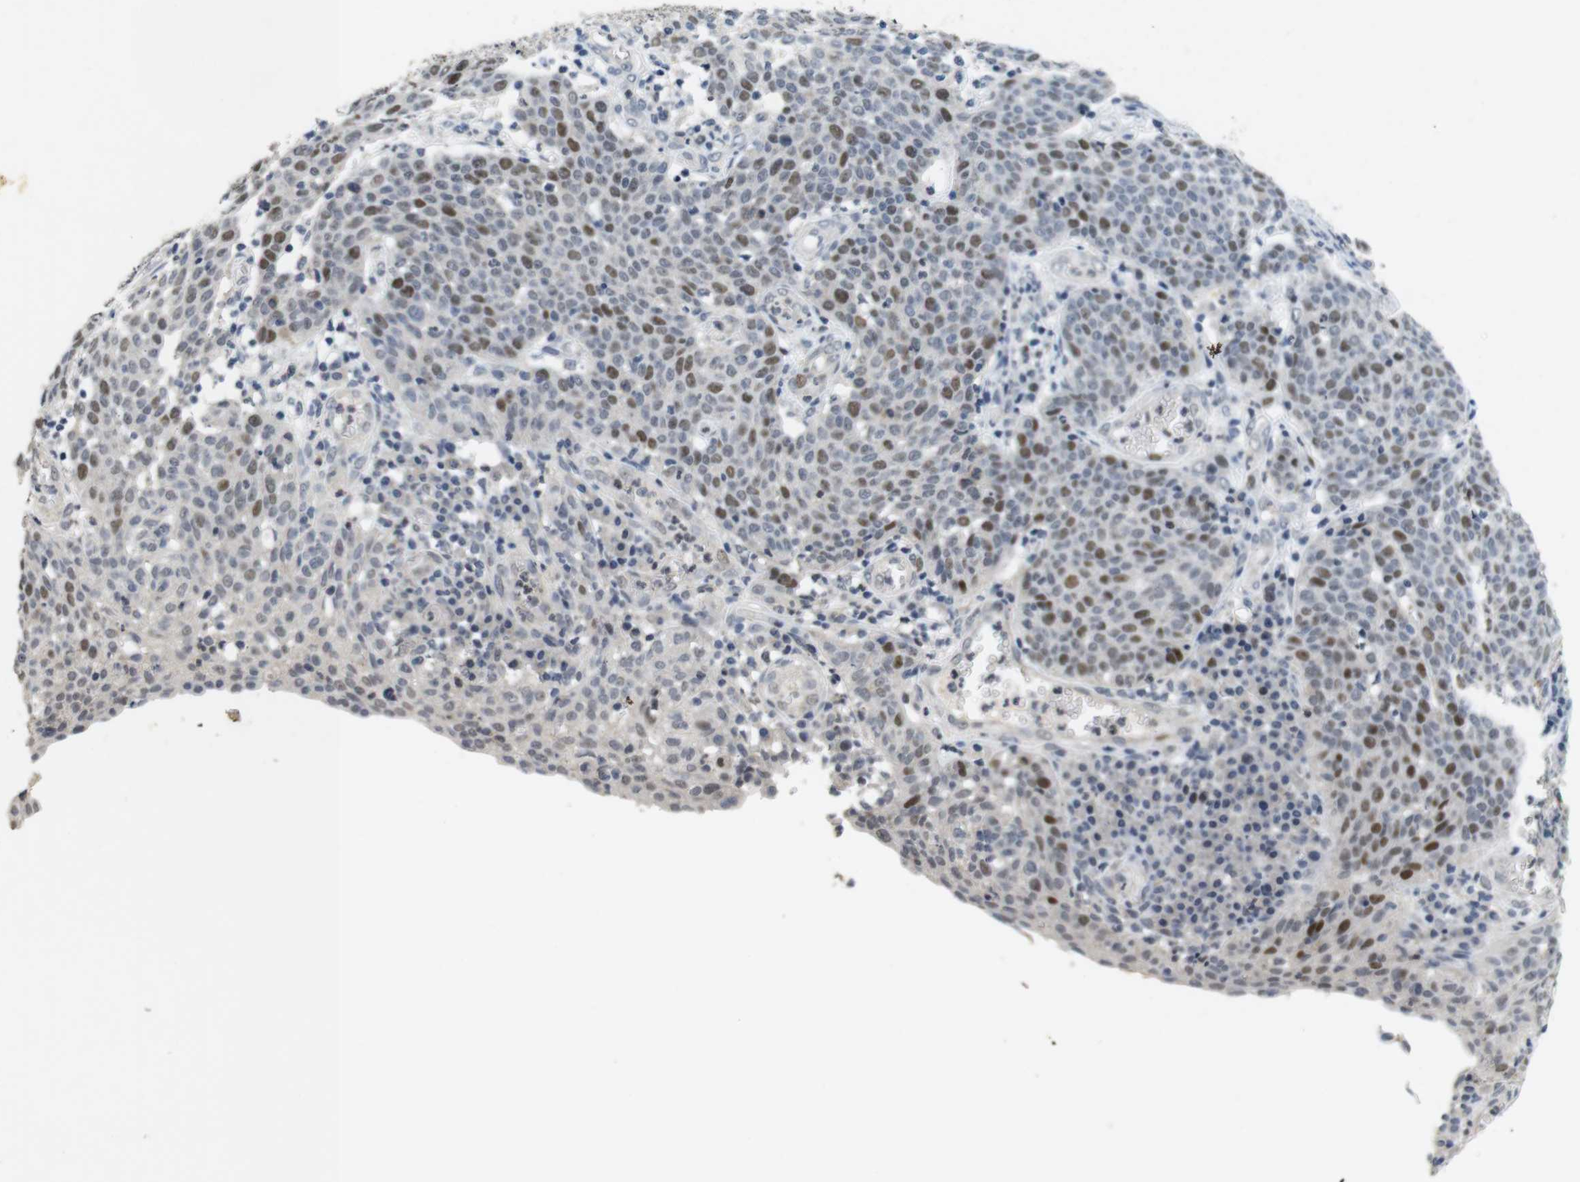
{"staining": {"intensity": "moderate", "quantity": "25%-75%", "location": "nuclear"}, "tissue": "cervical cancer", "cell_type": "Tumor cells", "image_type": "cancer", "snomed": [{"axis": "morphology", "description": "Squamous cell carcinoma, NOS"}, {"axis": "topography", "description": "Cervix"}], "caption": "Human squamous cell carcinoma (cervical) stained with a protein marker reveals moderate staining in tumor cells.", "gene": "SKP2", "patient": {"sex": "female", "age": 34}}